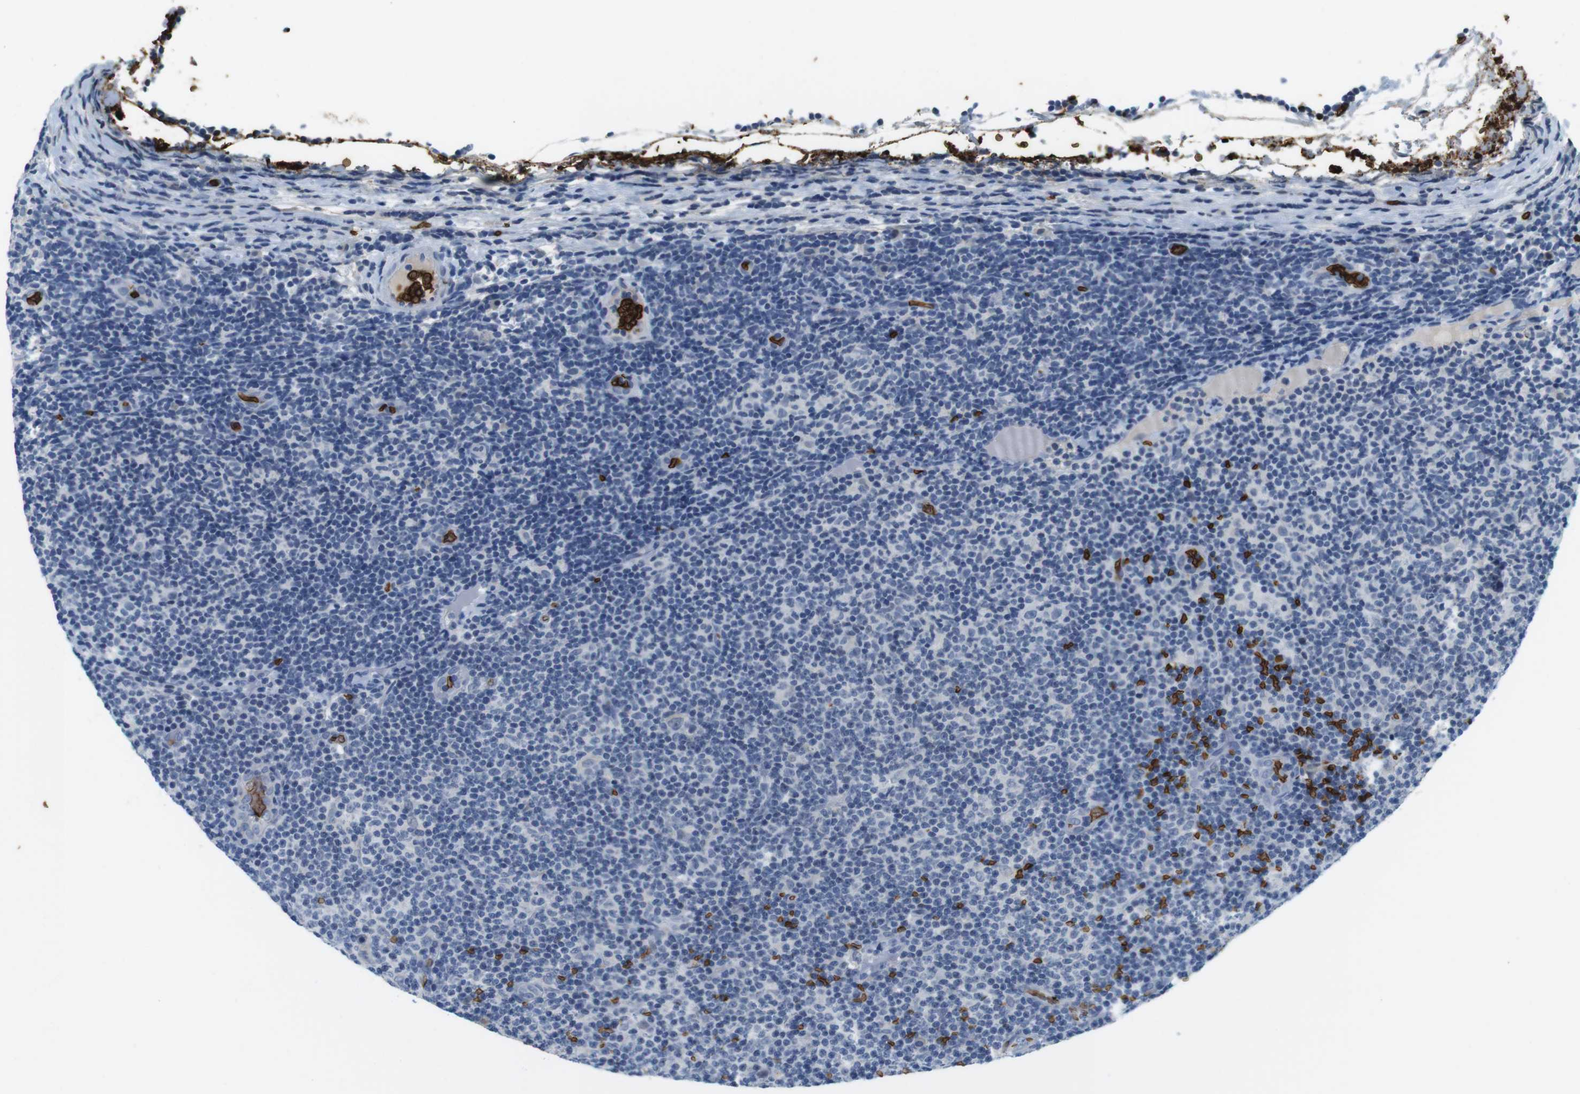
{"staining": {"intensity": "negative", "quantity": "none", "location": "none"}, "tissue": "lymphoma", "cell_type": "Tumor cells", "image_type": "cancer", "snomed": [{"axis": "morphology", "description": "Malignant lymphoma, non-Hodgkin's type, Low grade"}, {"axis": "topography", "description": "Lymph node"}], "caption": "A high-resolution micrograph shows immunohistochemistry staining of lymphoma, which shows no significant expression in tumor cells.", "gene": "SLC4A1", "patient": {"sex": "male", "age": 83}}